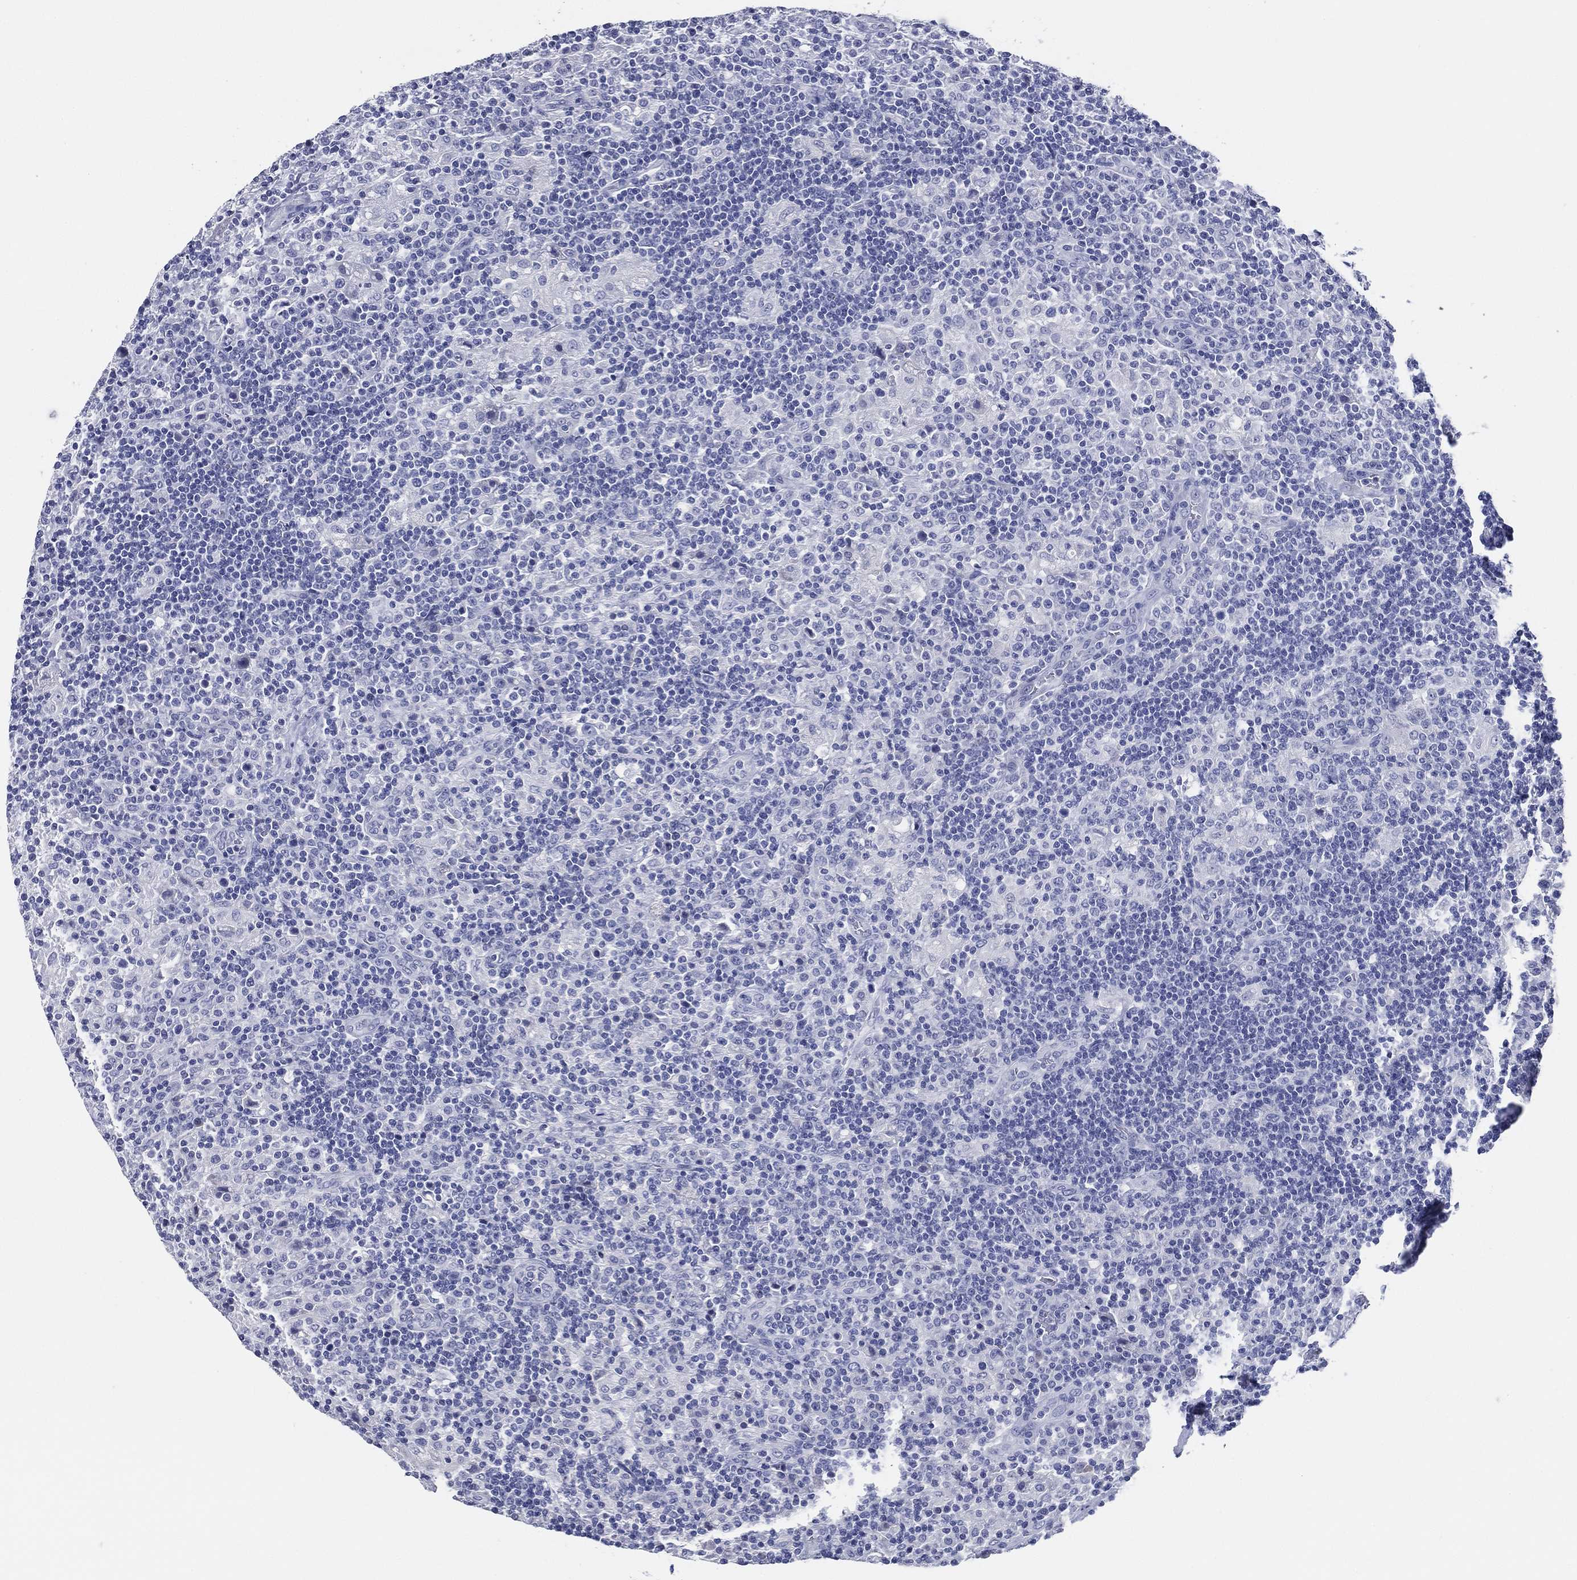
{"staining": {"intensity": "negative", "quantity": "none", "location": "none"}, "tissue": "lymphoma", "cell_type": "Tumor cells", "image_type": "cancer", "snomed": [{"axis": "morphology", "description": "Hodgkin's disease, NOS"}, {"axis": "topography", "description": "Lymph node"}], "caption": "Tumor cells show no significant positivity in Hodgkin's disease.", "gene": "TFAP2A", "patient": {"sex": "male", "age": 70}}